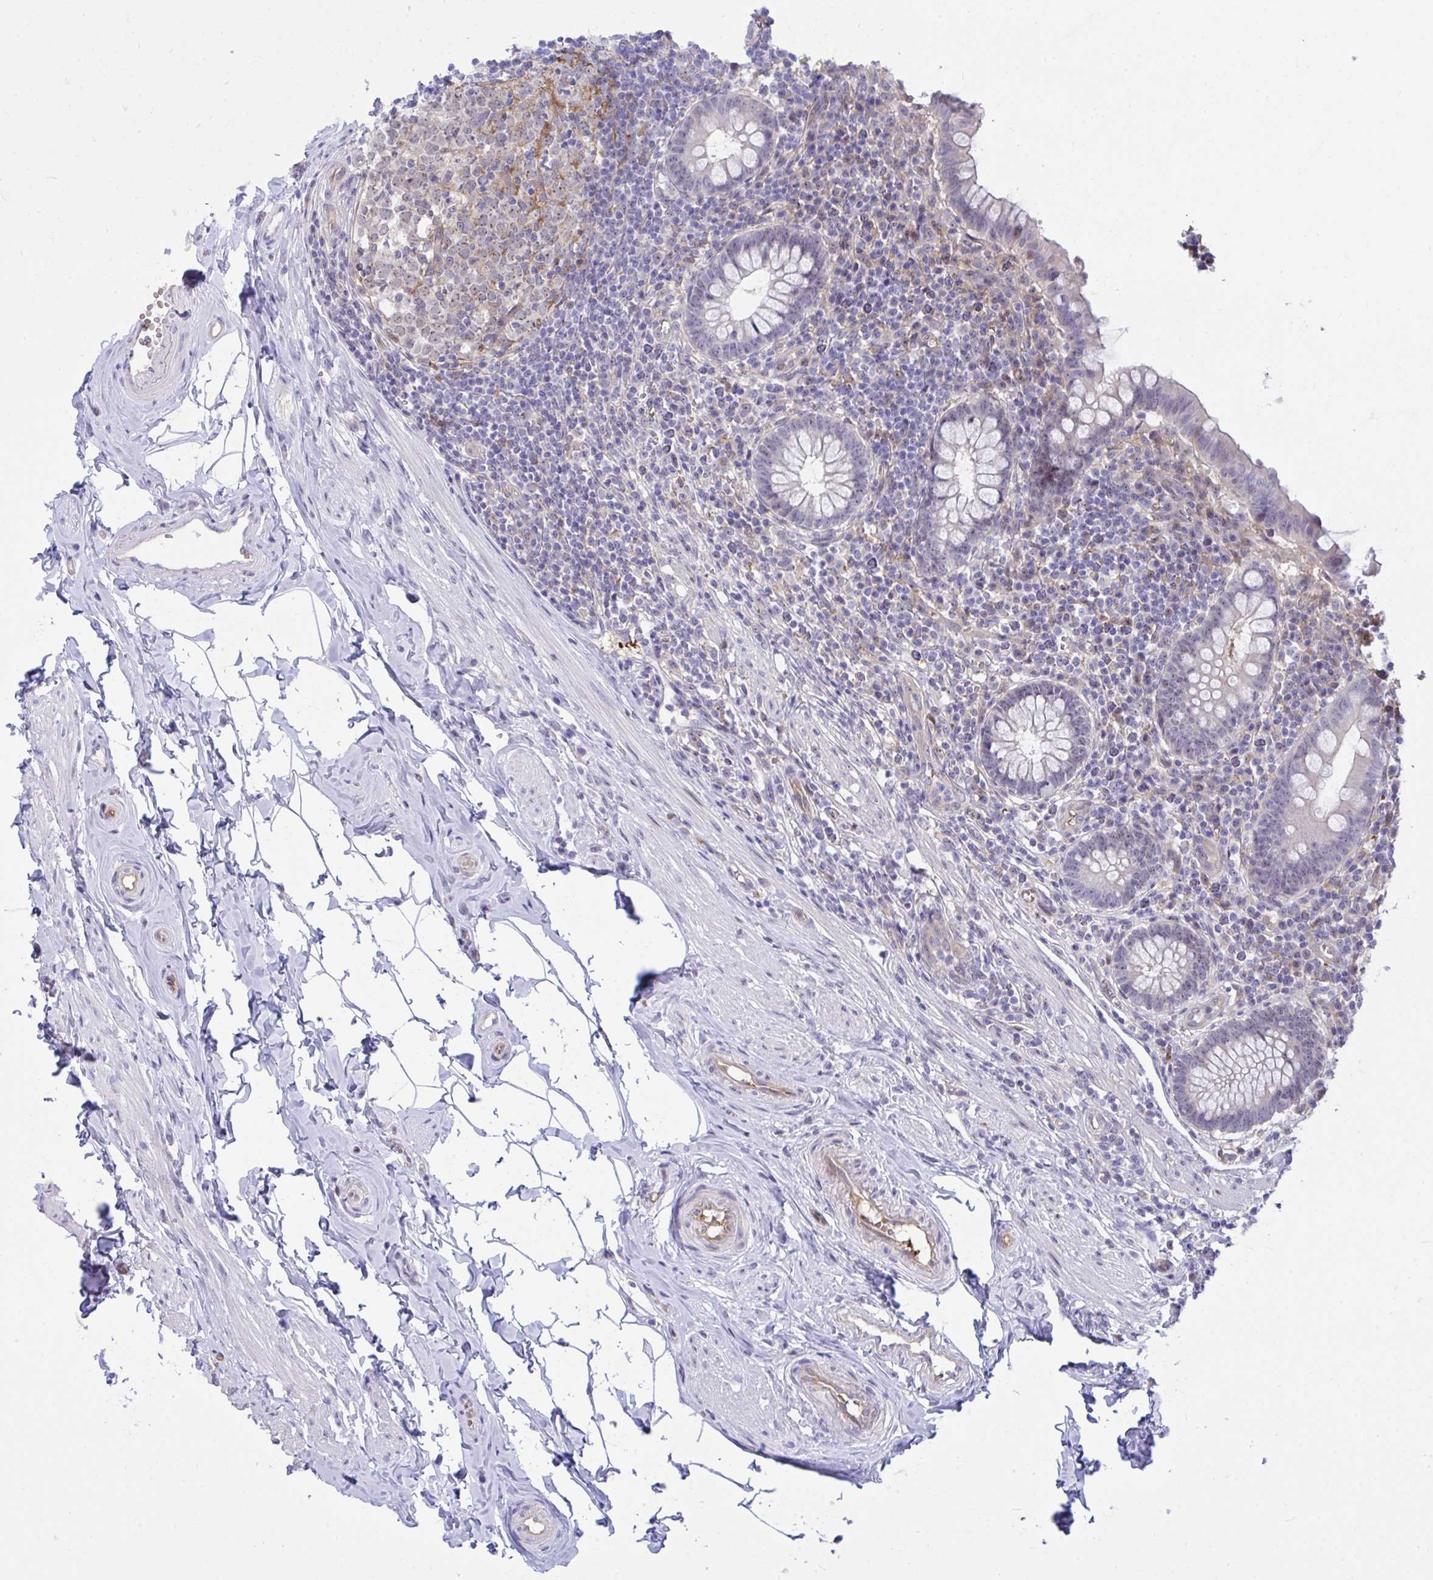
{"staining": {"intensity": "weak", "quantity": "<25%", "location": "nuclear"}, "tissue": "appendix", "cell_type": "Glandular cells", "image_type": "normal", "snomed": [{"axis": "morphology", "description": "Normal tissue, NOS"}, {"axis": "topography", "description": "Appendix"}], "caption": "Immunohistochemistry (IHC) micrograph of unremarkable appendix: human appendix stained with DAB demonstrates no significant protein positivity in glandular cells.", "gene": "CENPQ", "patient": {"sex": "female", "age": 56}}